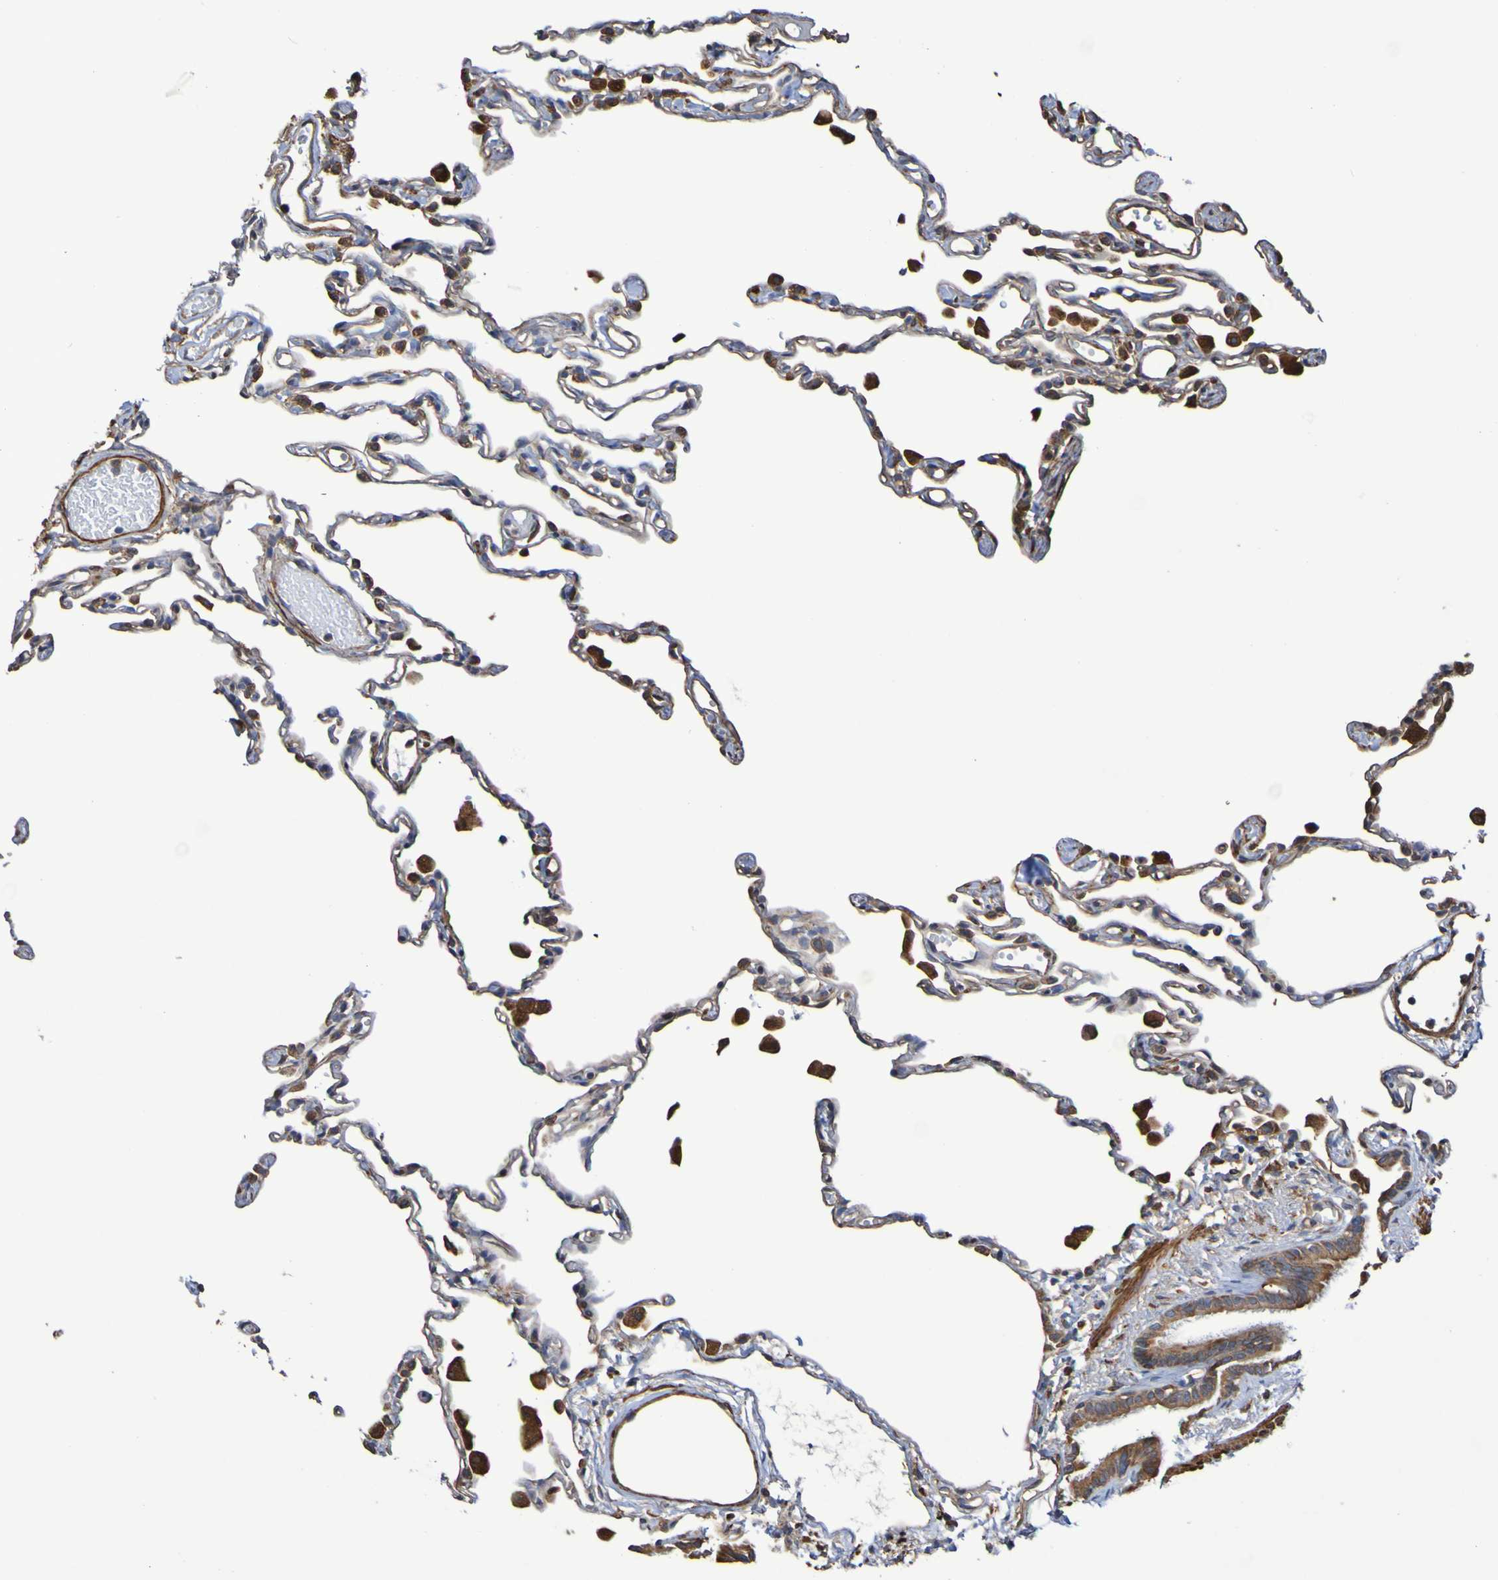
{"staining": {"intensity": "weak", "quantity": "25%-75%", "location": "cytoplasmic/membranous"}, "tissue": "lung", "cell_type": "Alveolar cells", "image_type": "normal", "snomed": [{"axis": "morphology", "description": "Normal tissue, NOS"}, {"axis": "topography", "description": "Lung"}], "caption": "IHC of unremarkable lung shows low levels of weak cytoplasmic/membranous staining in approximately 25%-75% of alveolar cells. Nuclei are stained in blue.", "gene": "RAB11A", "patient": {"sex": "female", "age": 49}}